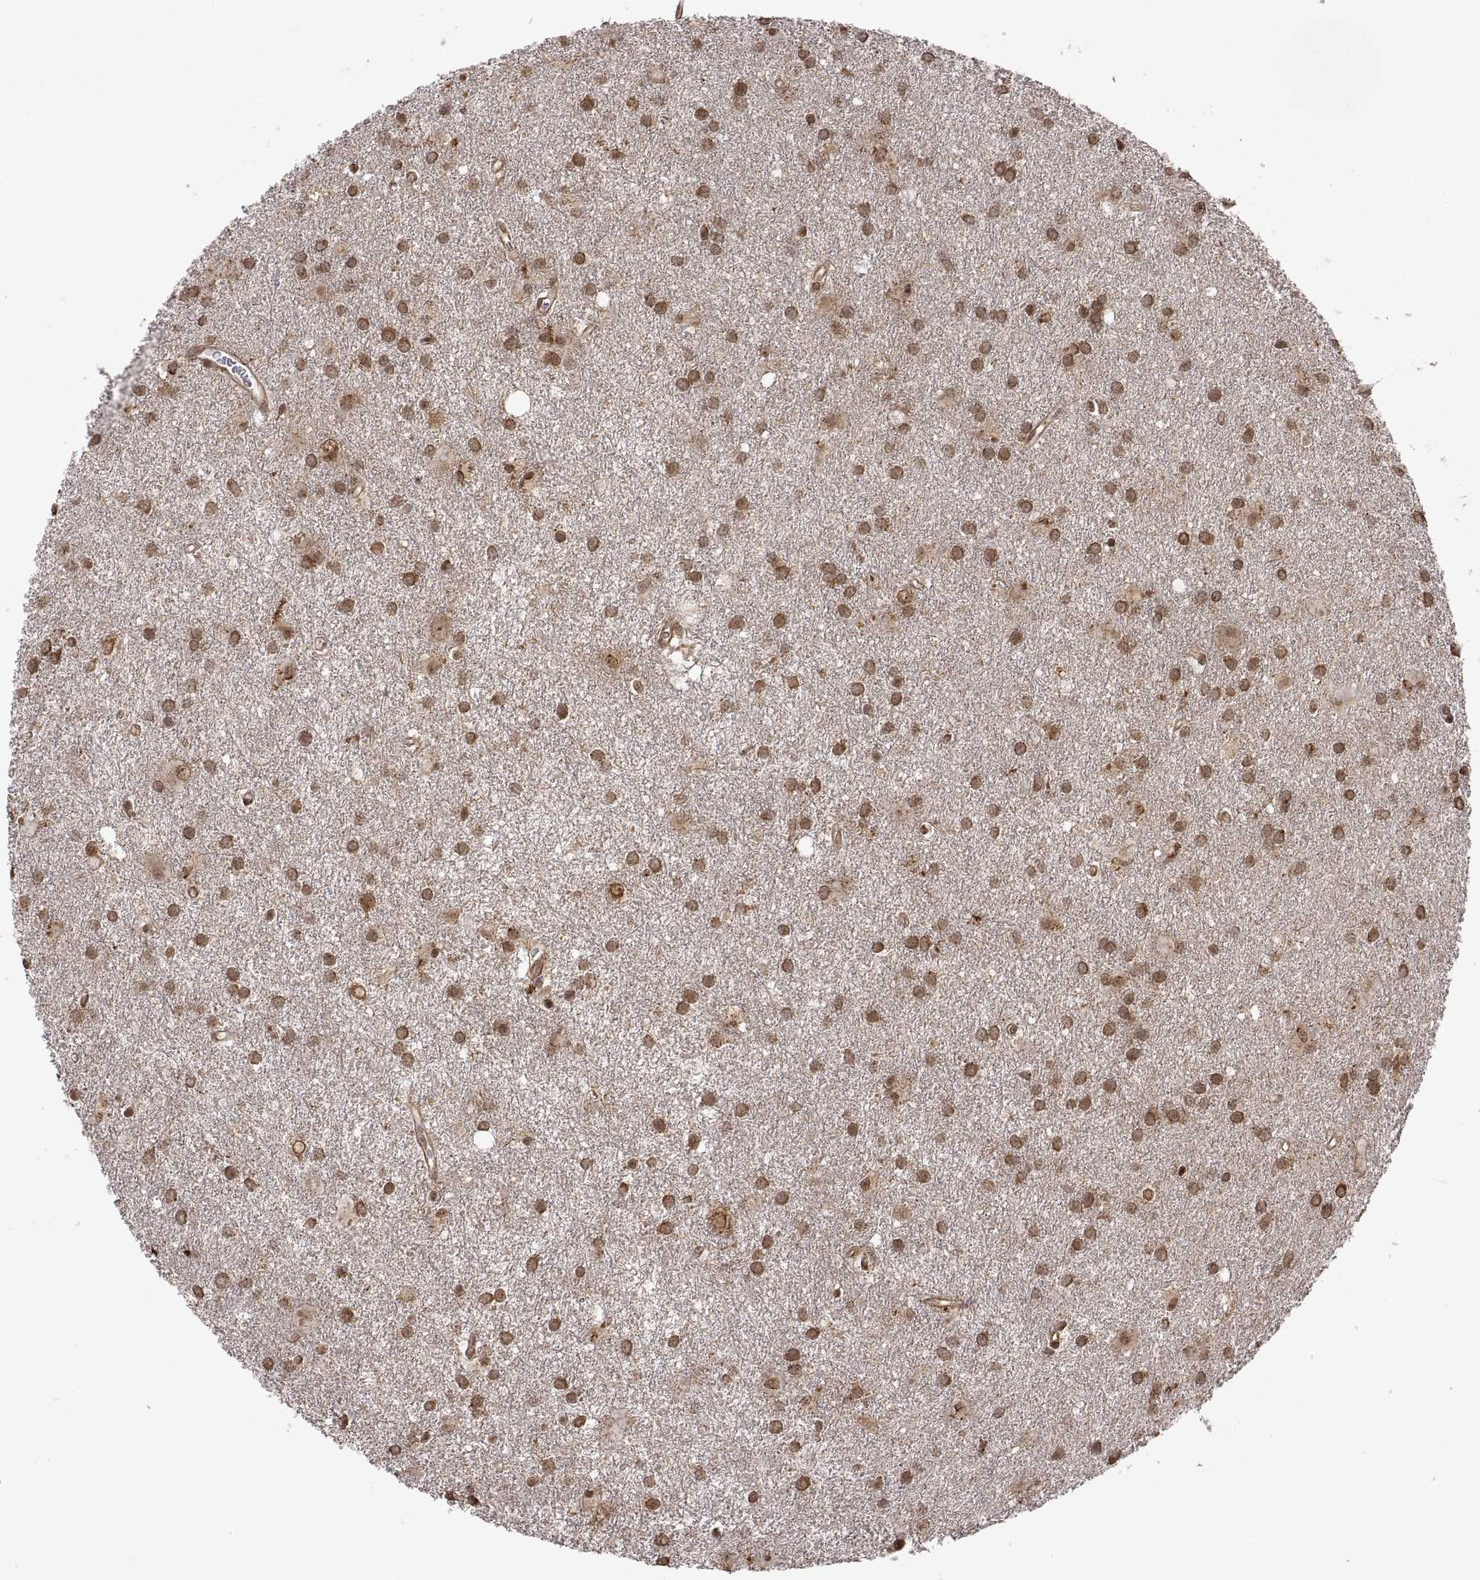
{"staining": {"intensity": "moderate", "quantity": ">75%", "location": "nuclear"}, "tissue": "glioma", "cell_type": "Tumor cells", "image_type": "cancer", "snomed": [{"axis": "morphology", "description": "Glioma, malignant, Low grade"}, {"axis": "topography", "description": "Brain"}], "caption": "Brown immunohistochemical staining in glioma reveals moderate nuclear staining in about >75% of tumor cells.", "gene": "ZNRF2", "patient": {"sex": "male", "age": 58}}